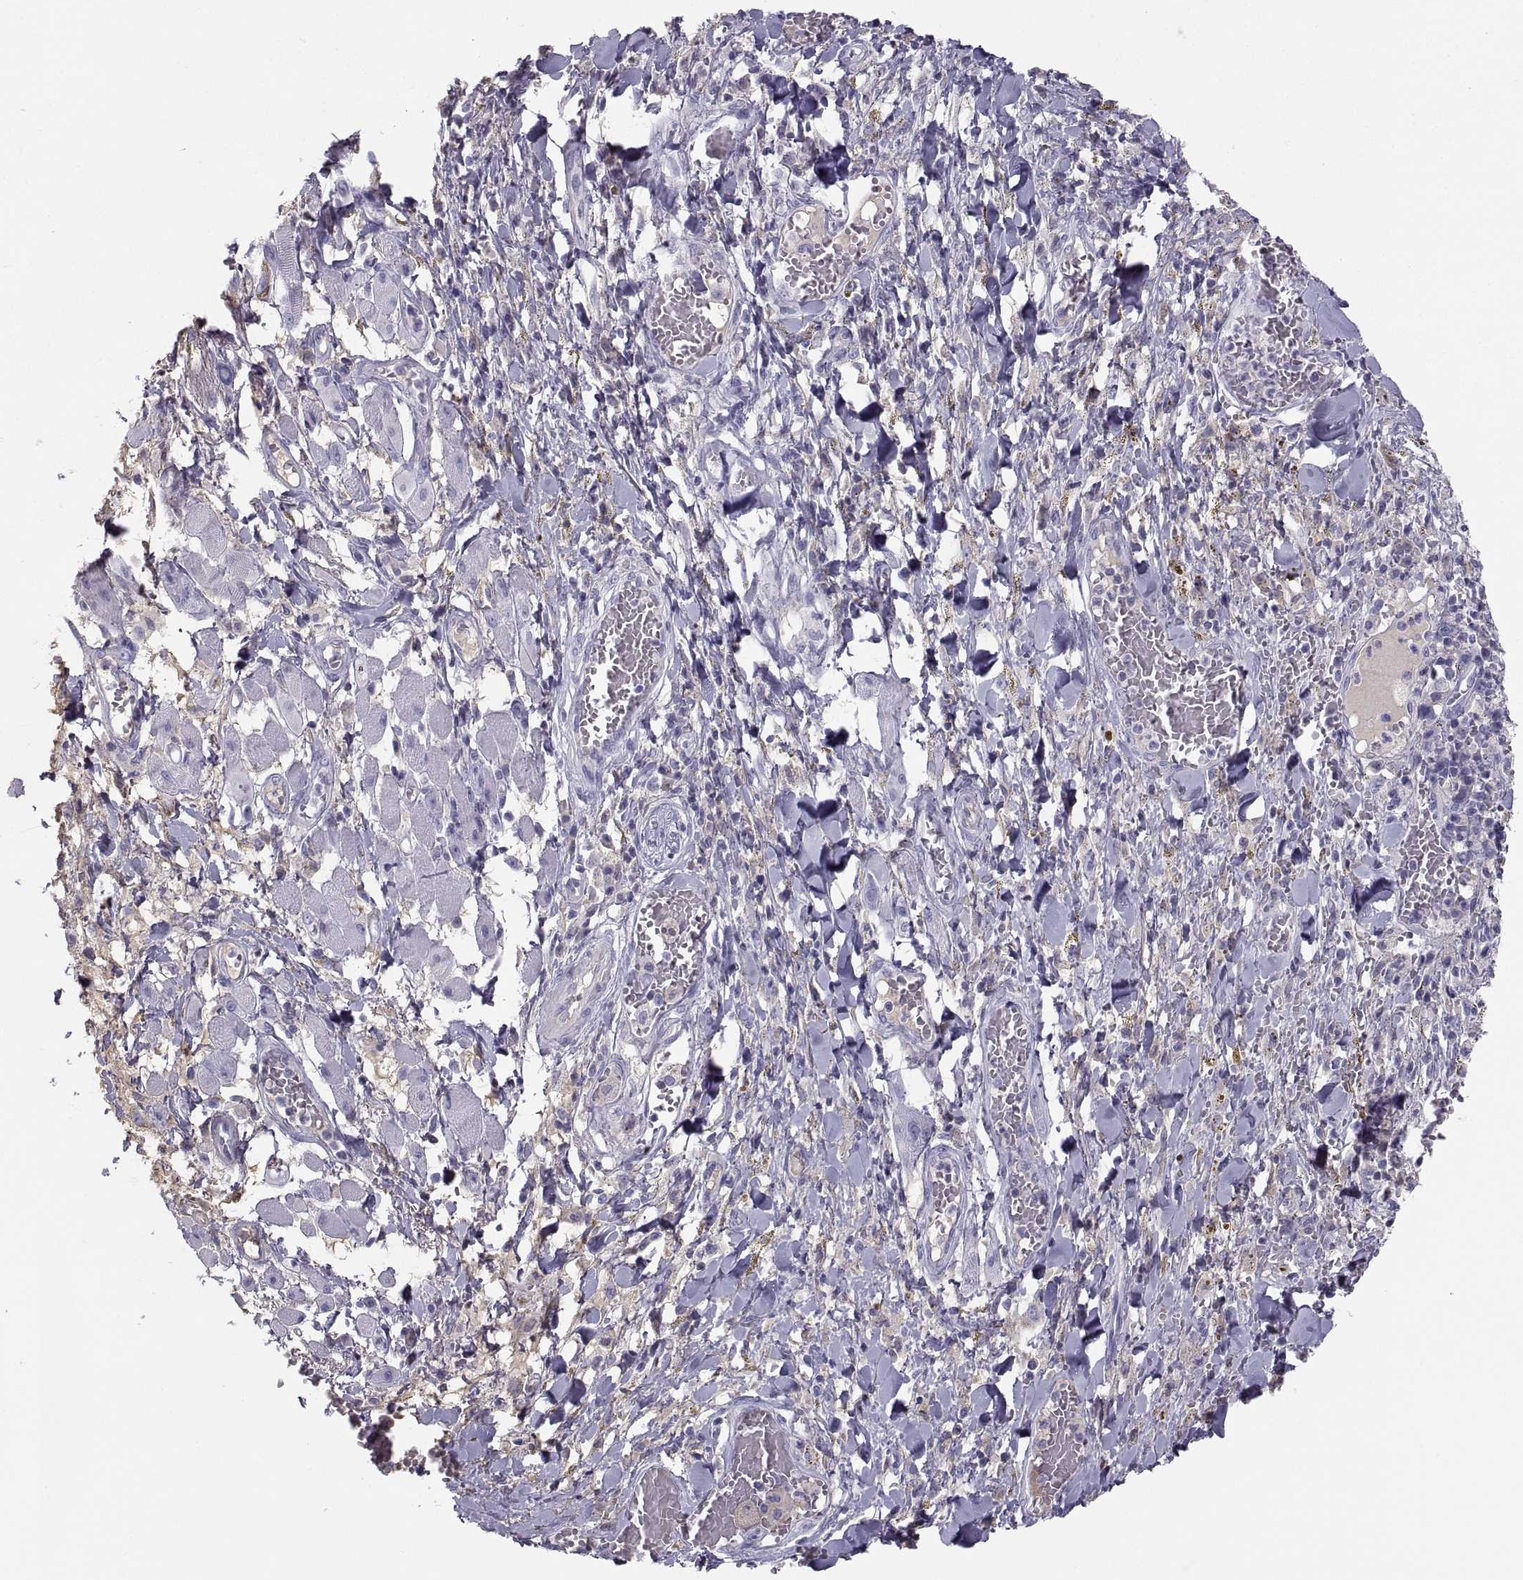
{"staining": {"intensity": "negative", "quantity": "none", "location": "none"}, "tissue": "melanoma", "cell_type": "Tumor cells", "image_type": "cancer", "snomed": [{"axis": "morphology", "description": "Malignant melanoma, NOS"}, {"axis": "topography", "description": "Skin"}], "caption": "Tumor cells show no significant protein positivity in malignant melanoma.", "gene": "MAGEB2", "patient": {"sex": "female", "age": 91}}